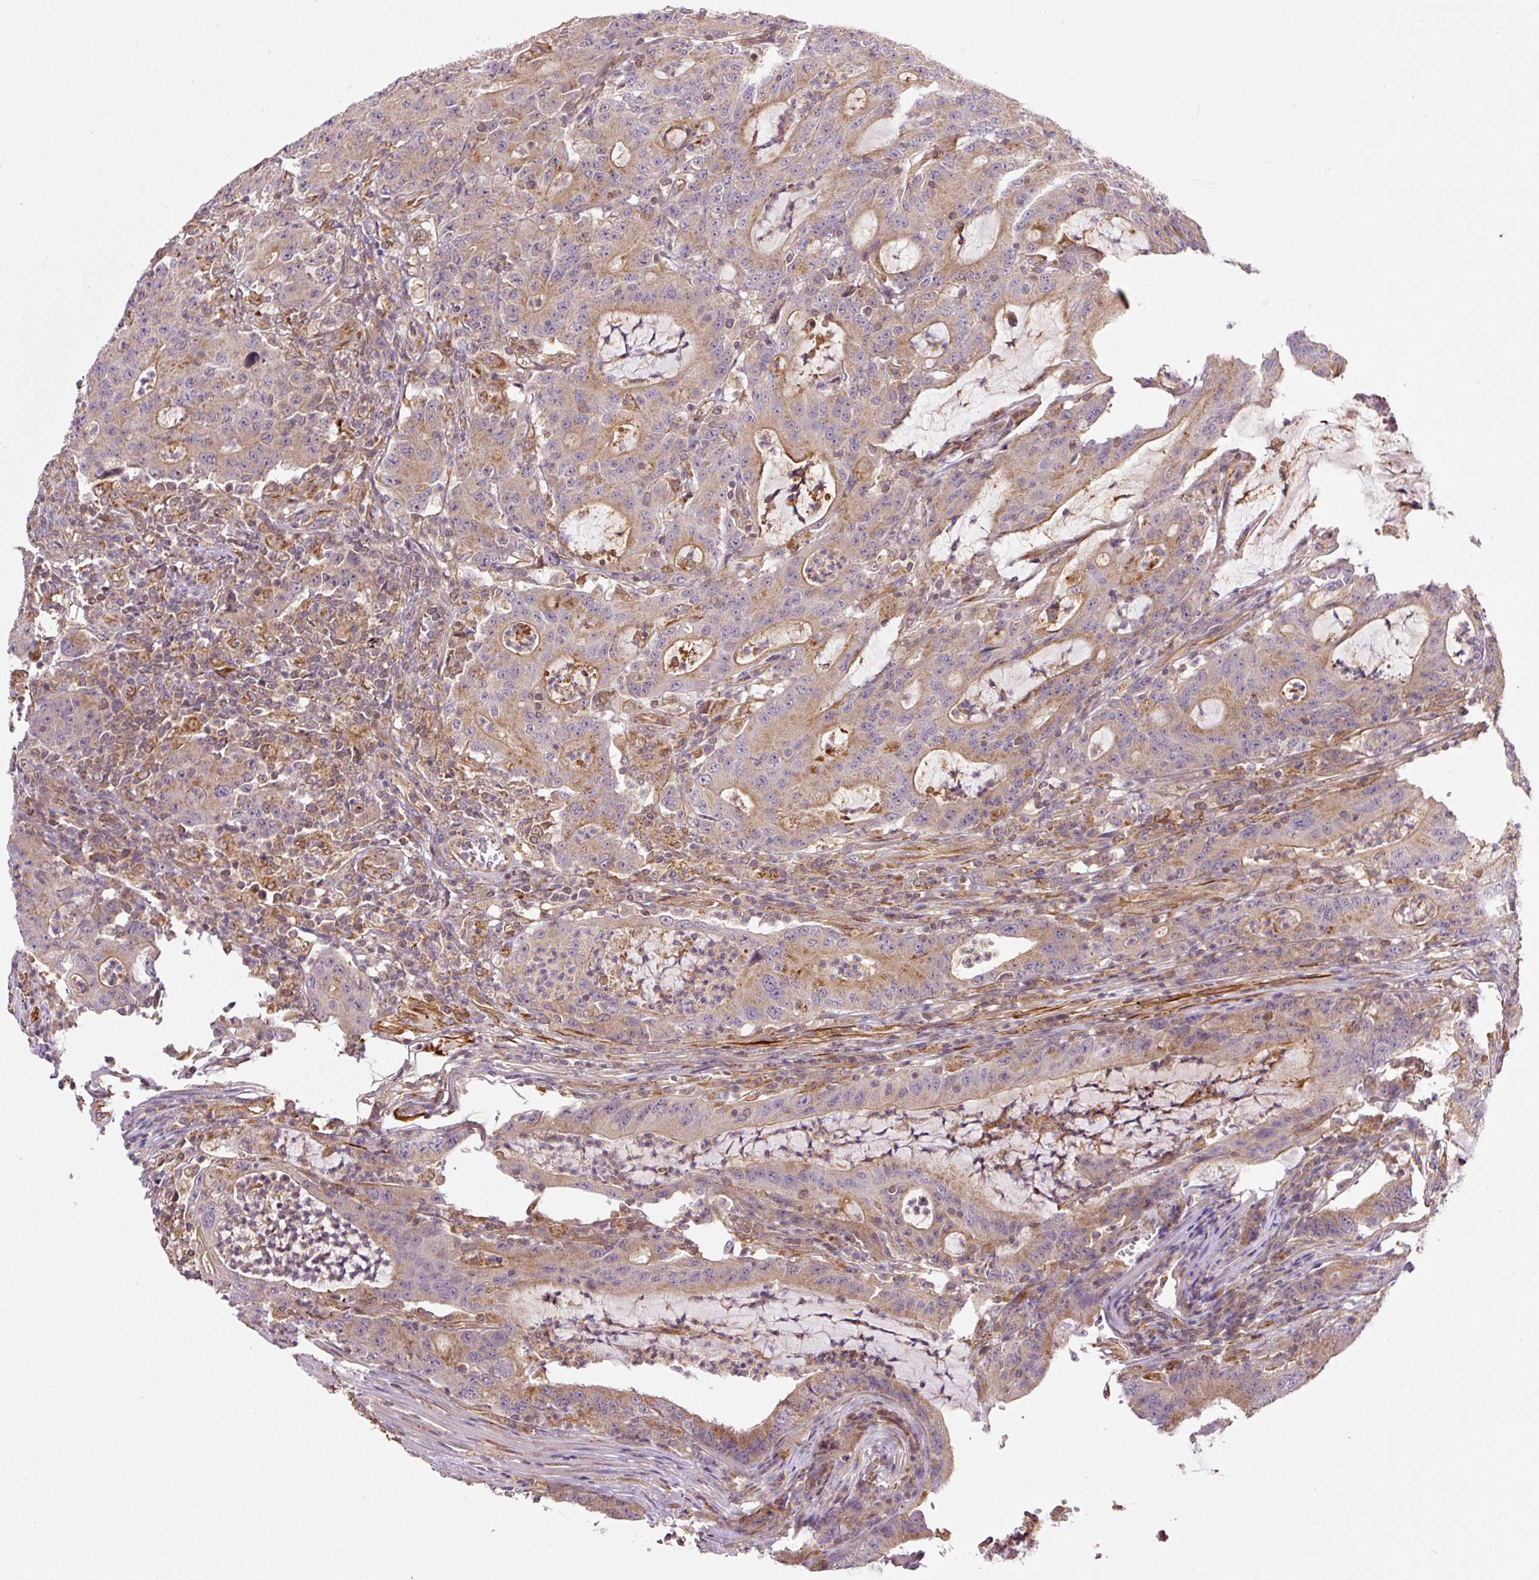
{"staining": {"intensity": "moderate", "quantity": "25%-75%", "location": "cytoplasmic/membranous"}, "tissue": "colorectal cancer", "cell_type": "Tumor cells", "image_type": "cancer", "snomed": [{"axis": "morphology", "description": "Adenocarcinoma, NOS"}, {"axis": "topography", "description": "Colon"}], "caption": "An IHC micrograph of tumor tissue is shown. Protein staining in brown highlights moderate cytoplasmic/membranous positivity in colorectal cancer (adenocarcinoma) within tumor cells.", "gene": "PCK2", "patient": {"sex": "male", "age": 83}}